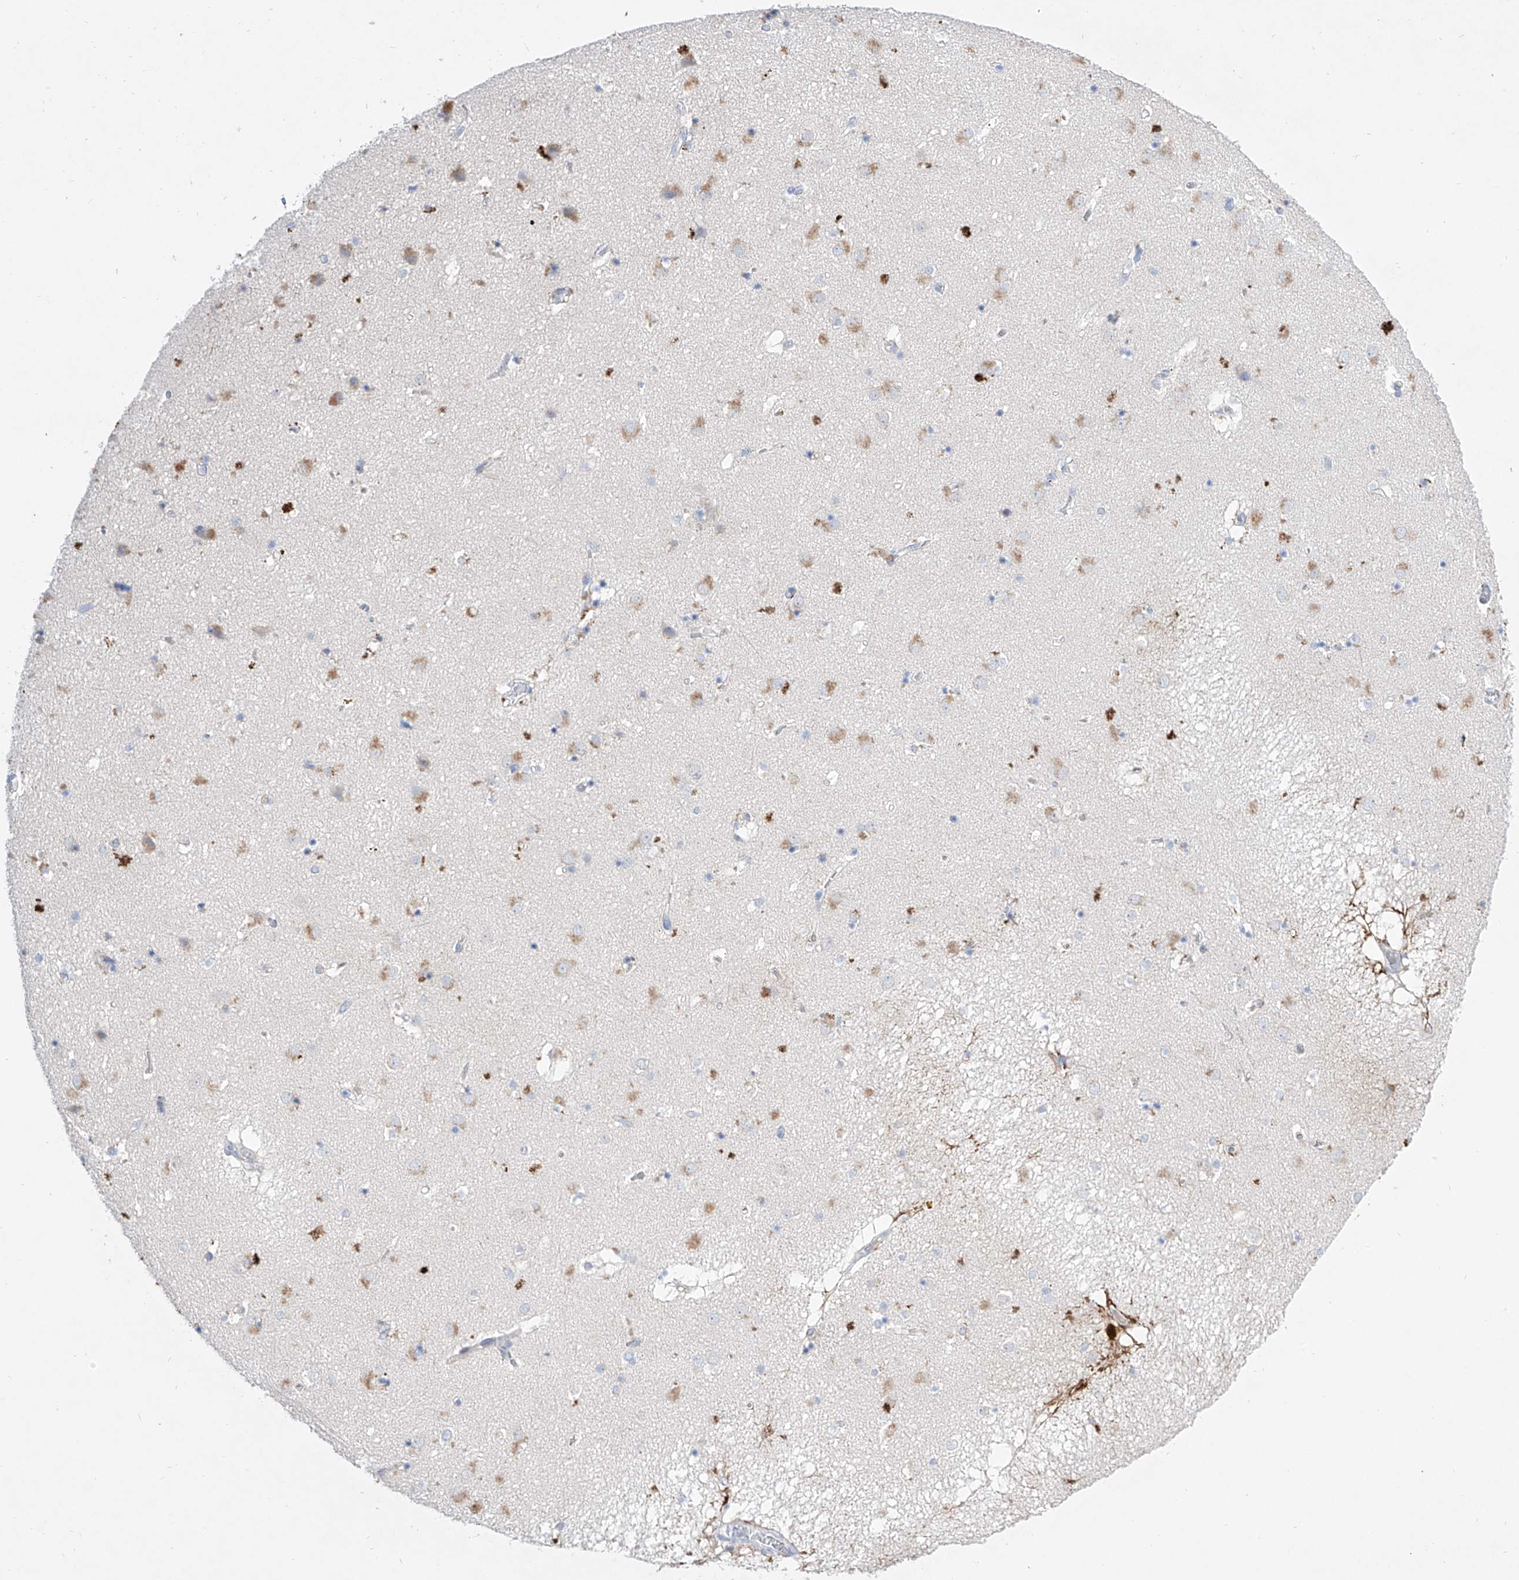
{"staining": {"intensity": "weak", "quantity": "<25%", "location": "cytoplasmic/membranous"}, "tissue": "caudate", "cell_type": "Glial cells", "image_type": "normal", "snomed": [{"axis": "morphology", "description": "Normal tissue, NOS"}, {"axis": "topography", "description": "Lateral ventricle wall"}], "caption": "Immunohistochemistry (IHC) of unremarkable caudate exhibits no staining in glial cells.", "gene": "TM7SF2", "patient": {"sex": "male", "age": 70}}